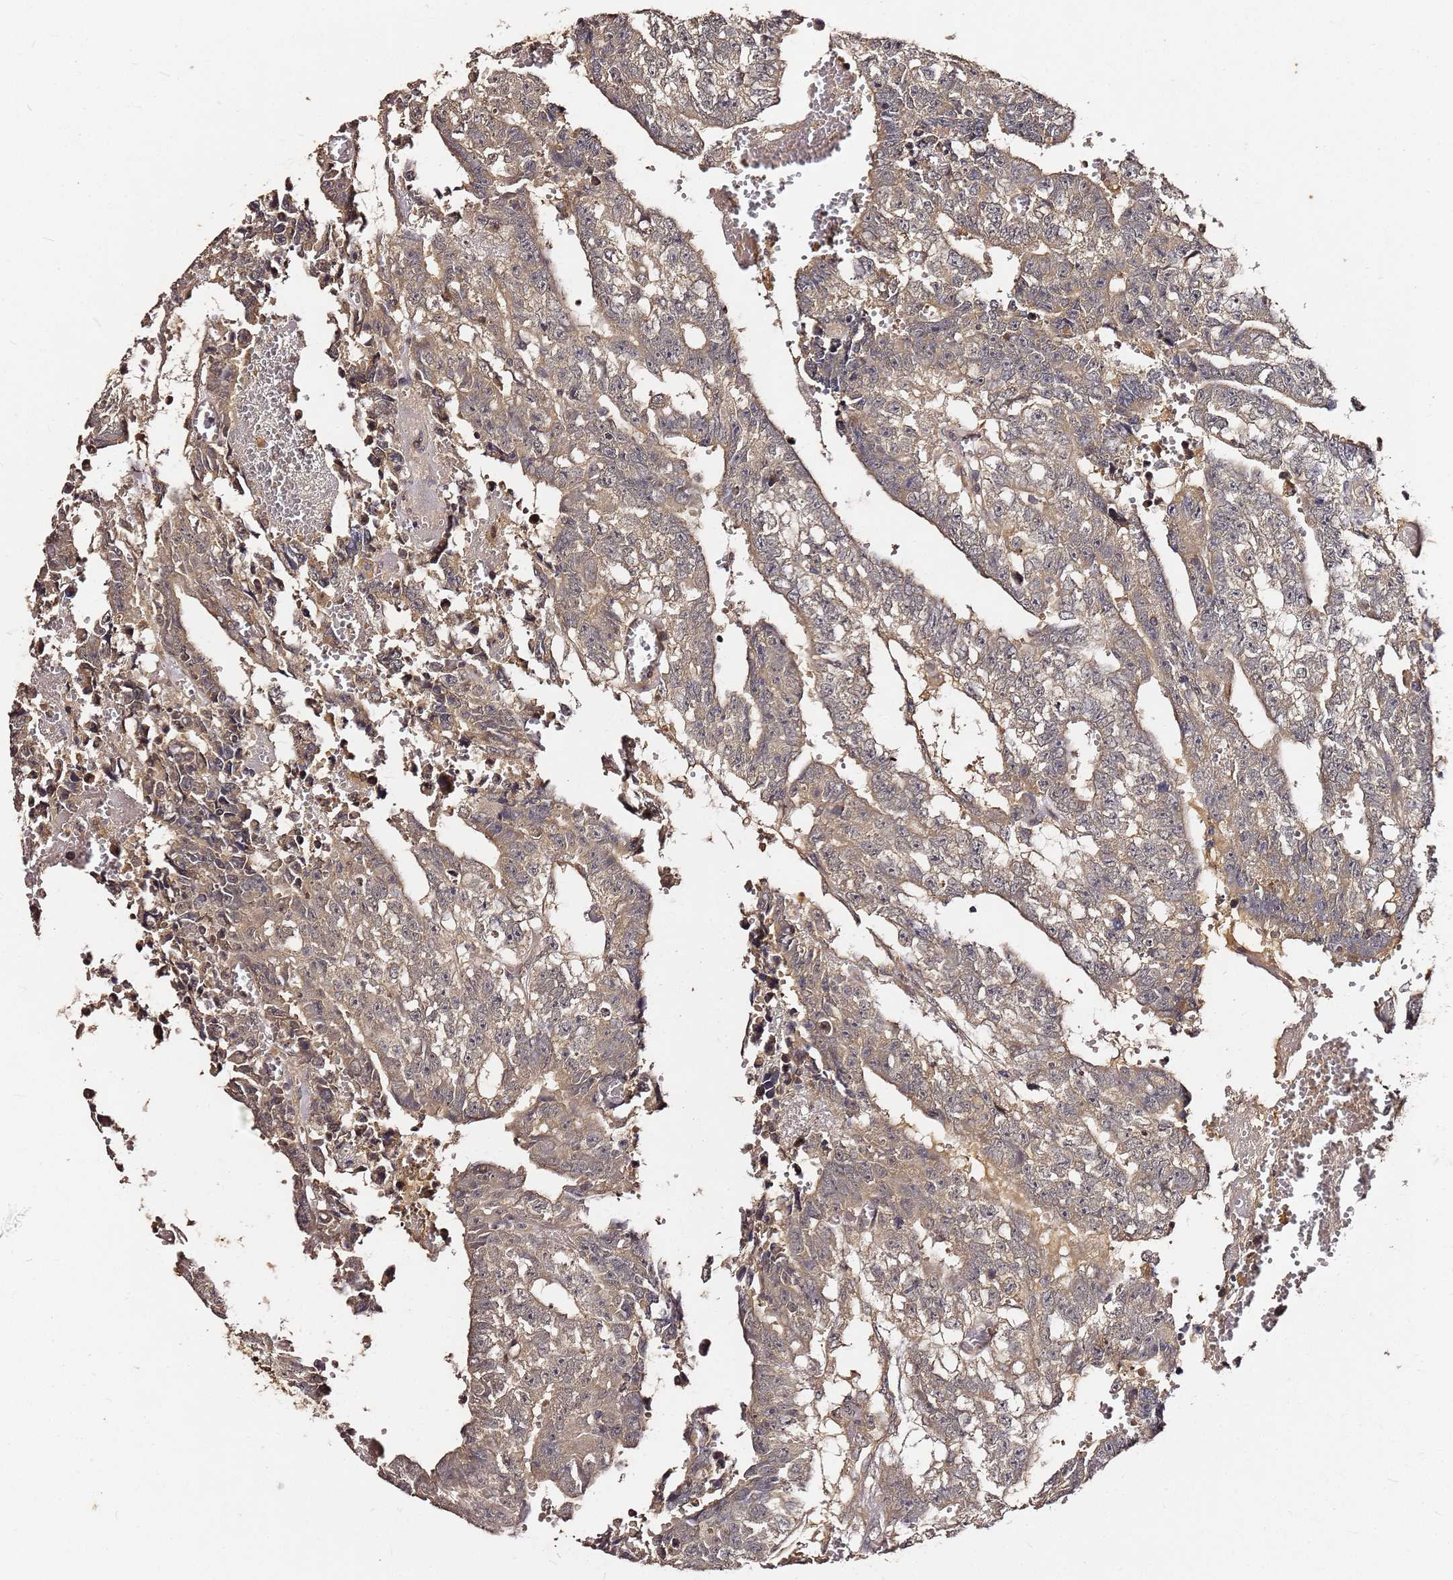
{"staining": {"intensity": "weak", "quantity": ">75%", "location": "cytoplasmic/membranous"}, "tissue": "testis cancer", "cell_type": "Tumor cells", "image_type": "cancer", "snomed": [{"axis": "morphology", "description": "Carcinoma, Embryonal, NOS"}, {"axis": "topography", "description": "Testis"}], "caption": "This is a micrograph of immunohistochemistry (IHC) staining of embryonal carcinoma (testis), which shows weak positivity in the cytoplasmic/membranous of tumor cells.", "gene": "C6orf136", "patient": {"sex": "male", "age": 25}}